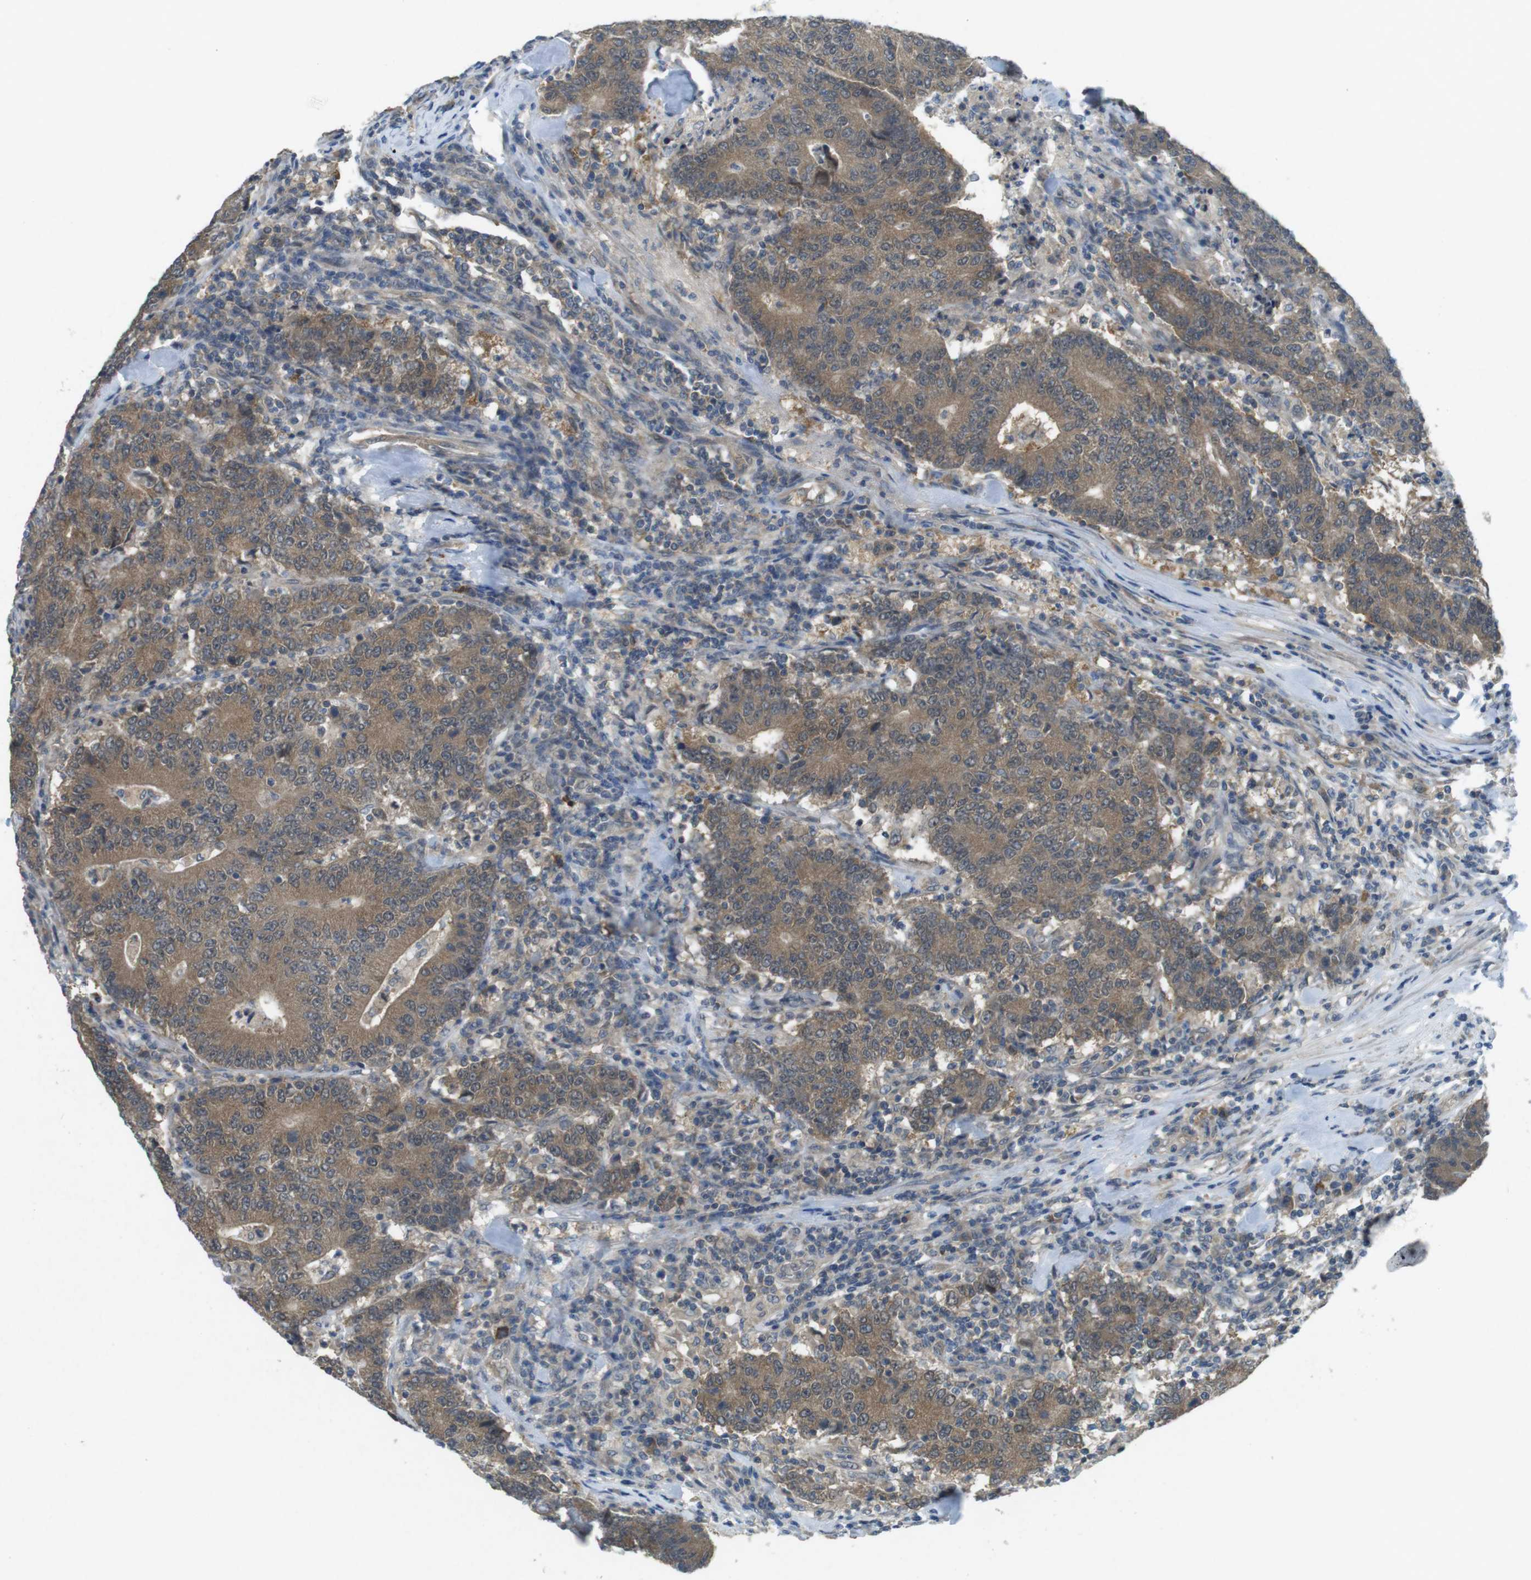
{"staining": {"intensity": "moderate", "quantity": ">75%", "location": "cytoplasmic/membranous"}, "tissue": "colorectal cancer", "cell_type": "Tumor cells", "image_type": "cancer", "snomed": [{"axis": "morphology", "description": "Normal tissue, NOS"}, {"axis": "morphology", "description": "Adenocarcinoma, NOS"}, {"axis": "topography", "description": "Colon"}], "caption": "Immunohistochemical staining of colorectal cancer exhibits medium levels of moderate cytoplasmic/membranous protein staining in approximately >75% of tumor cells.", "gene": "SUGT1", "patient": {"sex": "female", "age": 75}}